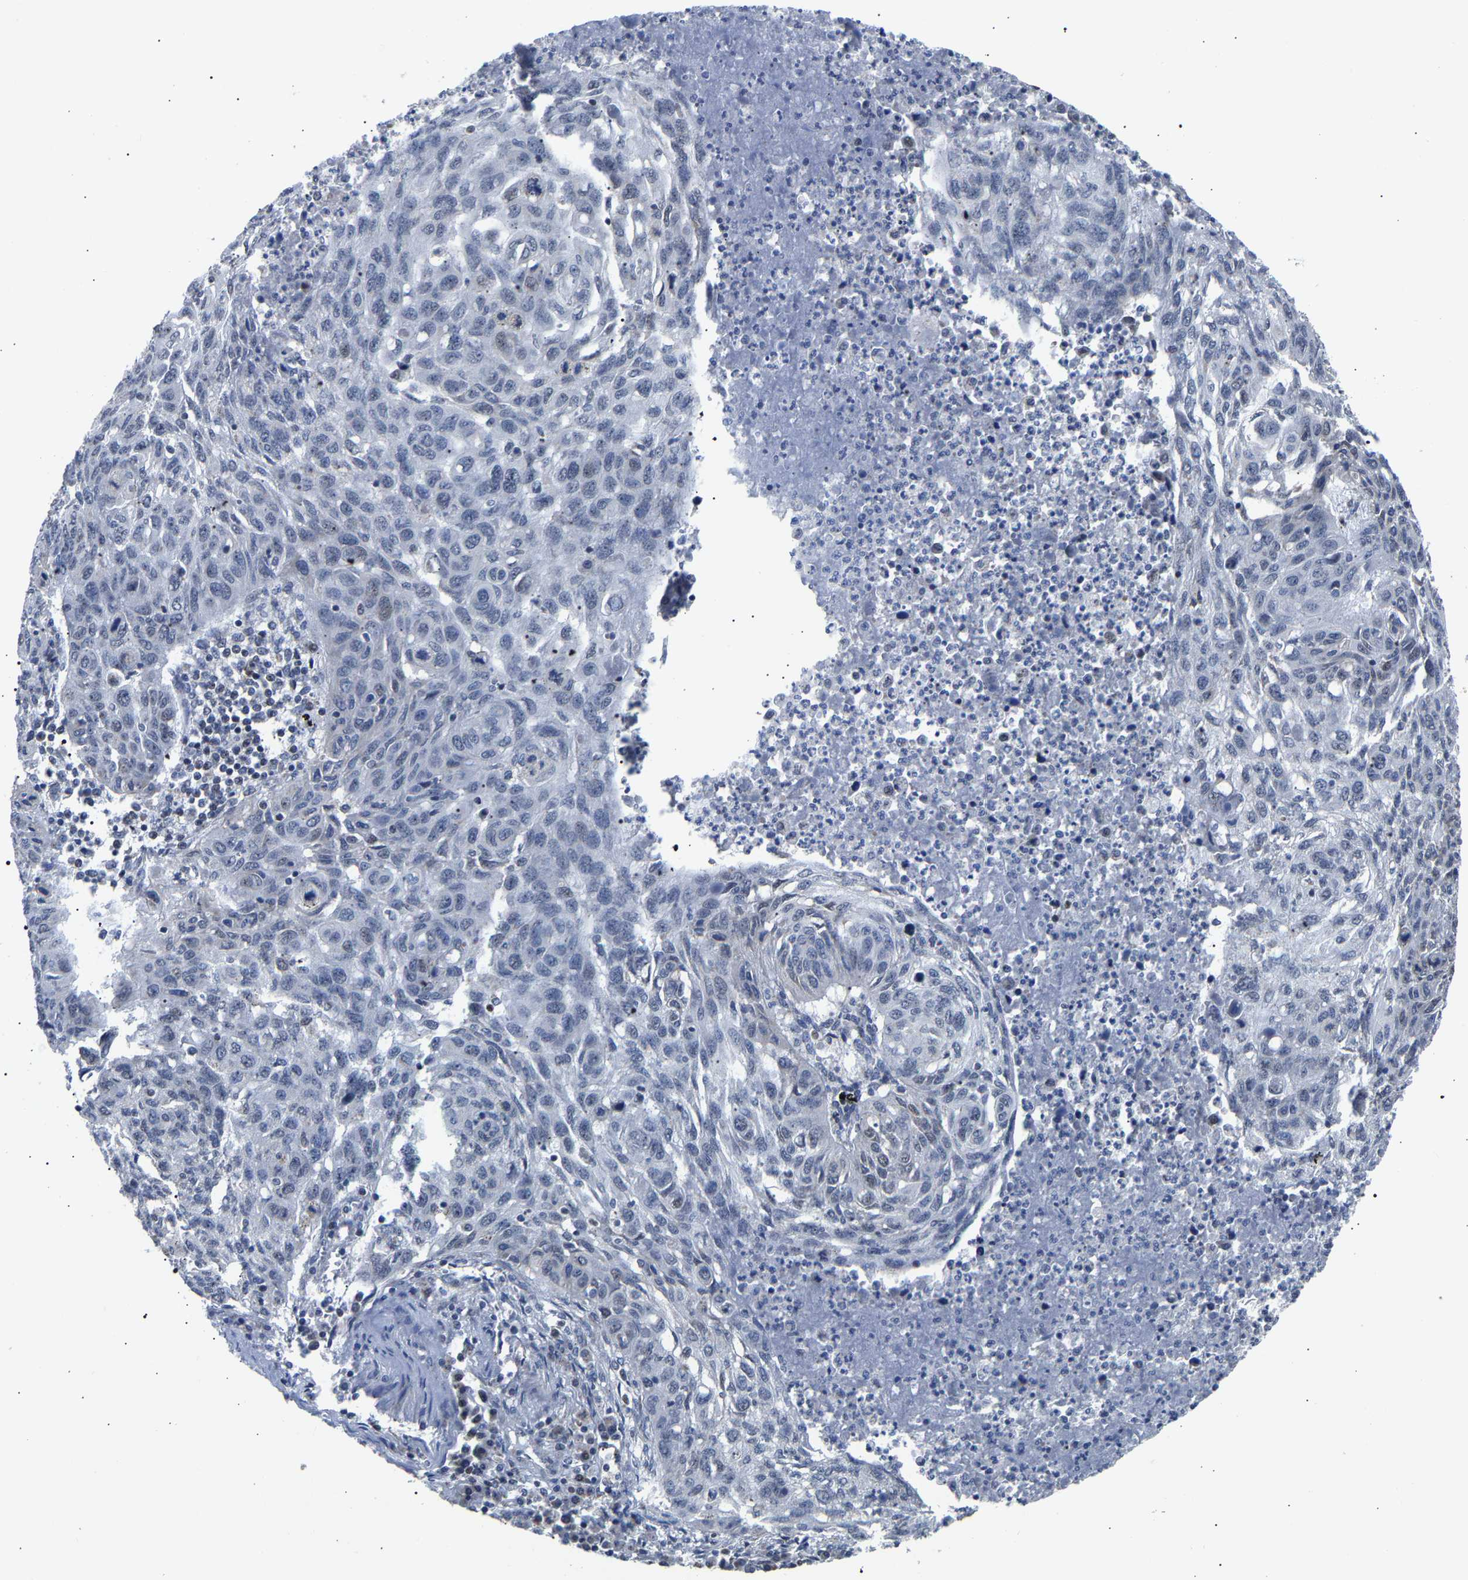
{"staining": {"intensity": "negative", "quantity": "none", "location": "none"}, "tissue": "lung cancer", "cell_type": "Tumor cells", "image_type": "cancer", "snomed": [{"axis": "morphology", "description": "Squamous cell carcinoma, NOS"}, {"axis": "topography", "description": "Lung"}], "caption": "Tumor cells are negative for protein expression in human lung cancer (squamous cell carcinoma).", "gene": "PCNT", "patient": {"sex": "female", "age": 63}}